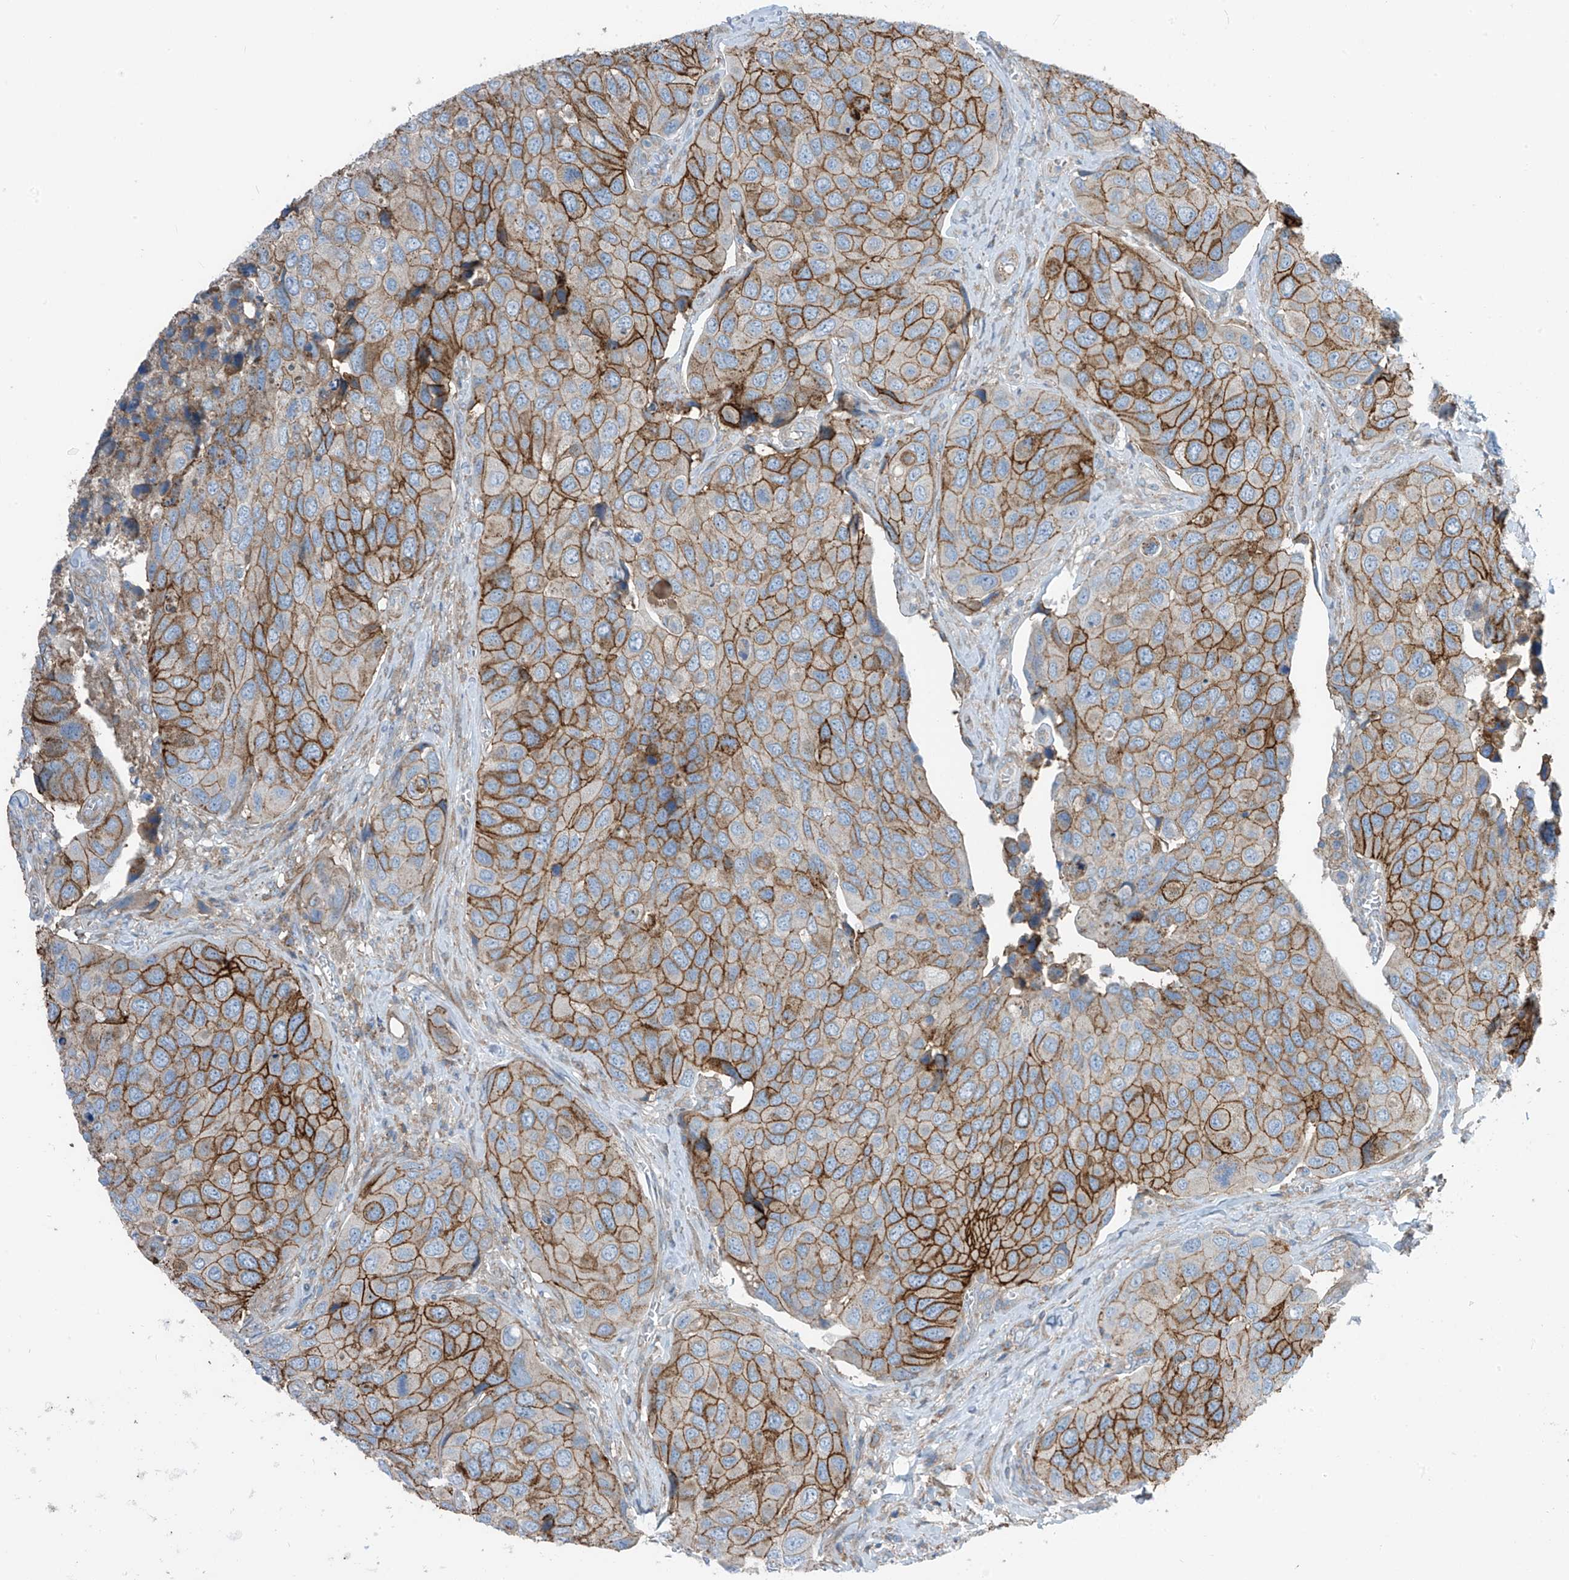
{"staining": {"intensity": "moderate", "quantity": ">75%", "location": "cytoplasmic/membranous"}, "tissue": "urothelial cancer", "cell_type": "Tumor cells", "image_type": "cancer", "snomed": [{"axis": "morphology", "description": "Urothelial carcinoma, High grade"}, {"axis": "topography", "description": "Urinary bladder"}], "caption": "Moderate cytoplasmic/membranous protein expression is appreciated in about >75% of tumor cells in urothelial carcinoma (high-grade).", "gene": "SLC1A5", "patient": {"sex": "male", "age": 74}}